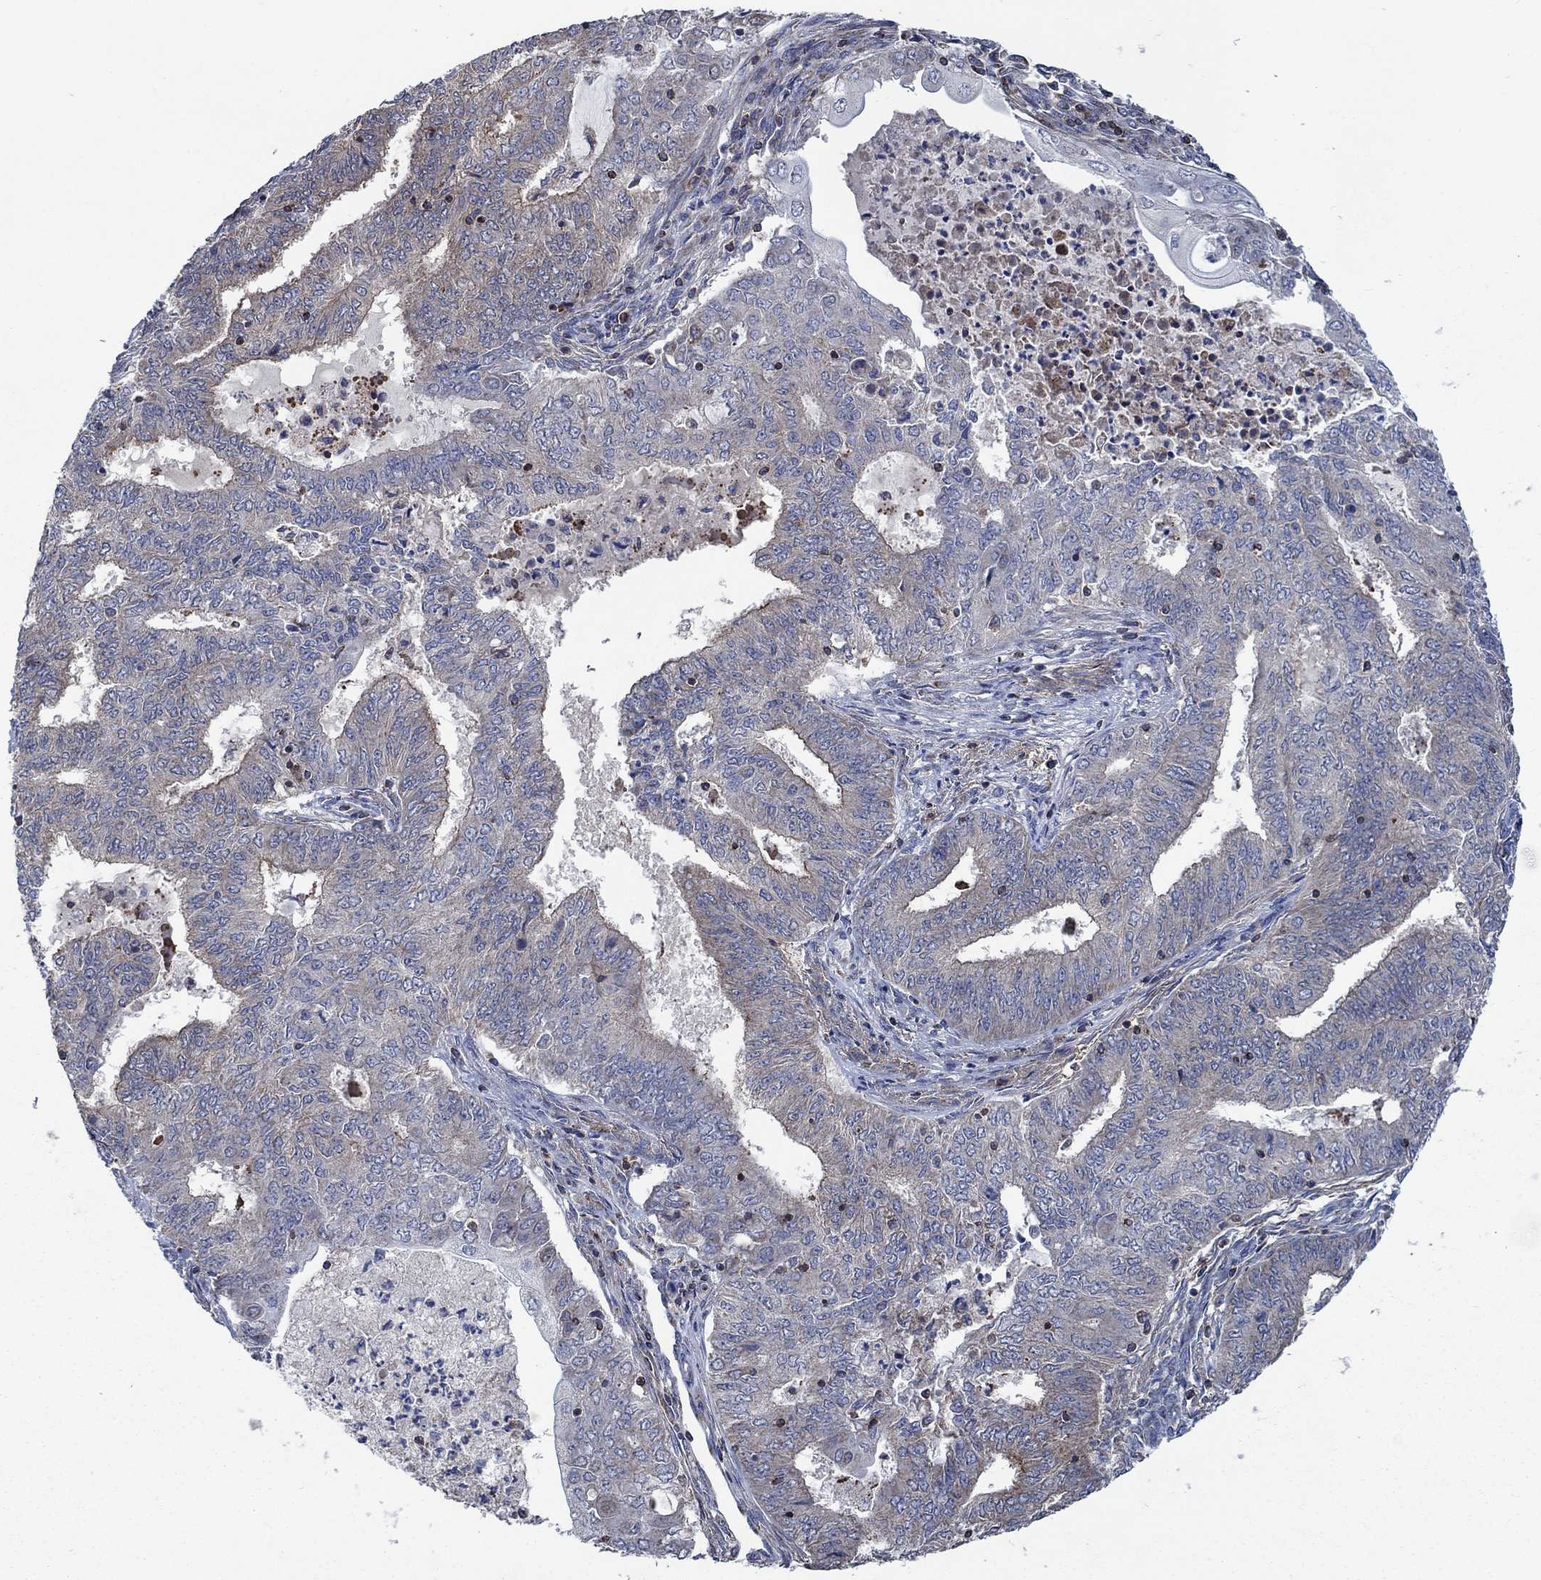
{"staining": {"intensity": "weak", "quantity": ">75%", "location": "cytoplasmic/membranous"}, "tissue": "endometrial cancer", "cell_type": "Tumor cells", "image_type": "cancer", "snomed": [{"axis": "morphology", "description": "Adenocarcinoma, NOS"}, {"axis": "topography", "description": "Endometrium"}], "caption": "Endometrial adenocarcinoma tissue exhibits weak cytoplasmic/membranous positivity in approximately >75% of tumor cells", "gene": "STXBP6", "patient": {"sex": "female", "age": 62}}